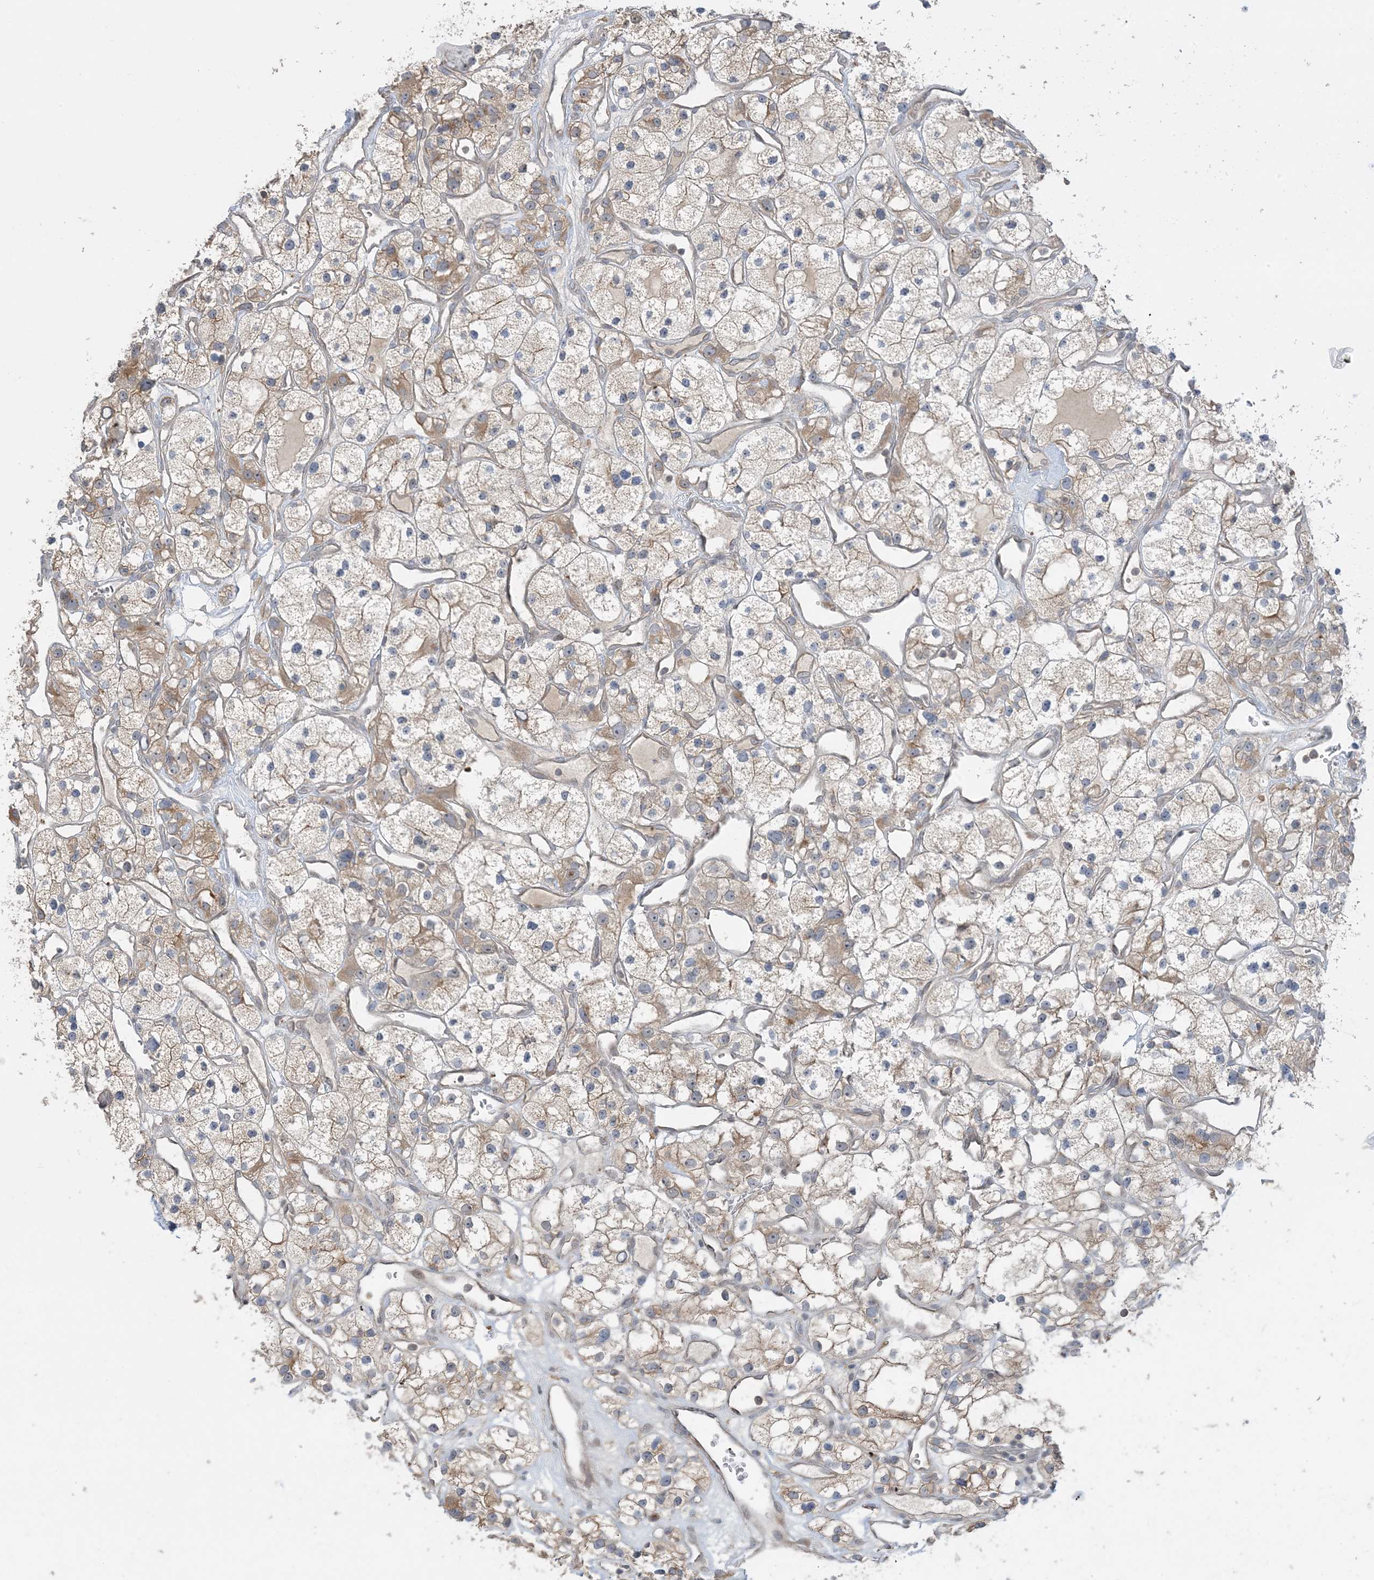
{"staining": {"intensity": "weak", "quantity": ">75%", "location": "cytoplasmic/membranous"}, "tissue": "renal cancer", "cell_type": "Tumor cells", "image_type": "cancer", "snomed": [{"axis": "morphology", "description": "Adenocarcinoma, NOS"}, {"axis": "topography", "description": "Kidney"}], "caption": "This is a histology image of IHC staining of renal cancer, which shows weak staining in the cytoplasmic/membranous of tumor cells.", "gene": "PRRT3", "patient": {"sex": "female", "age": 57}}